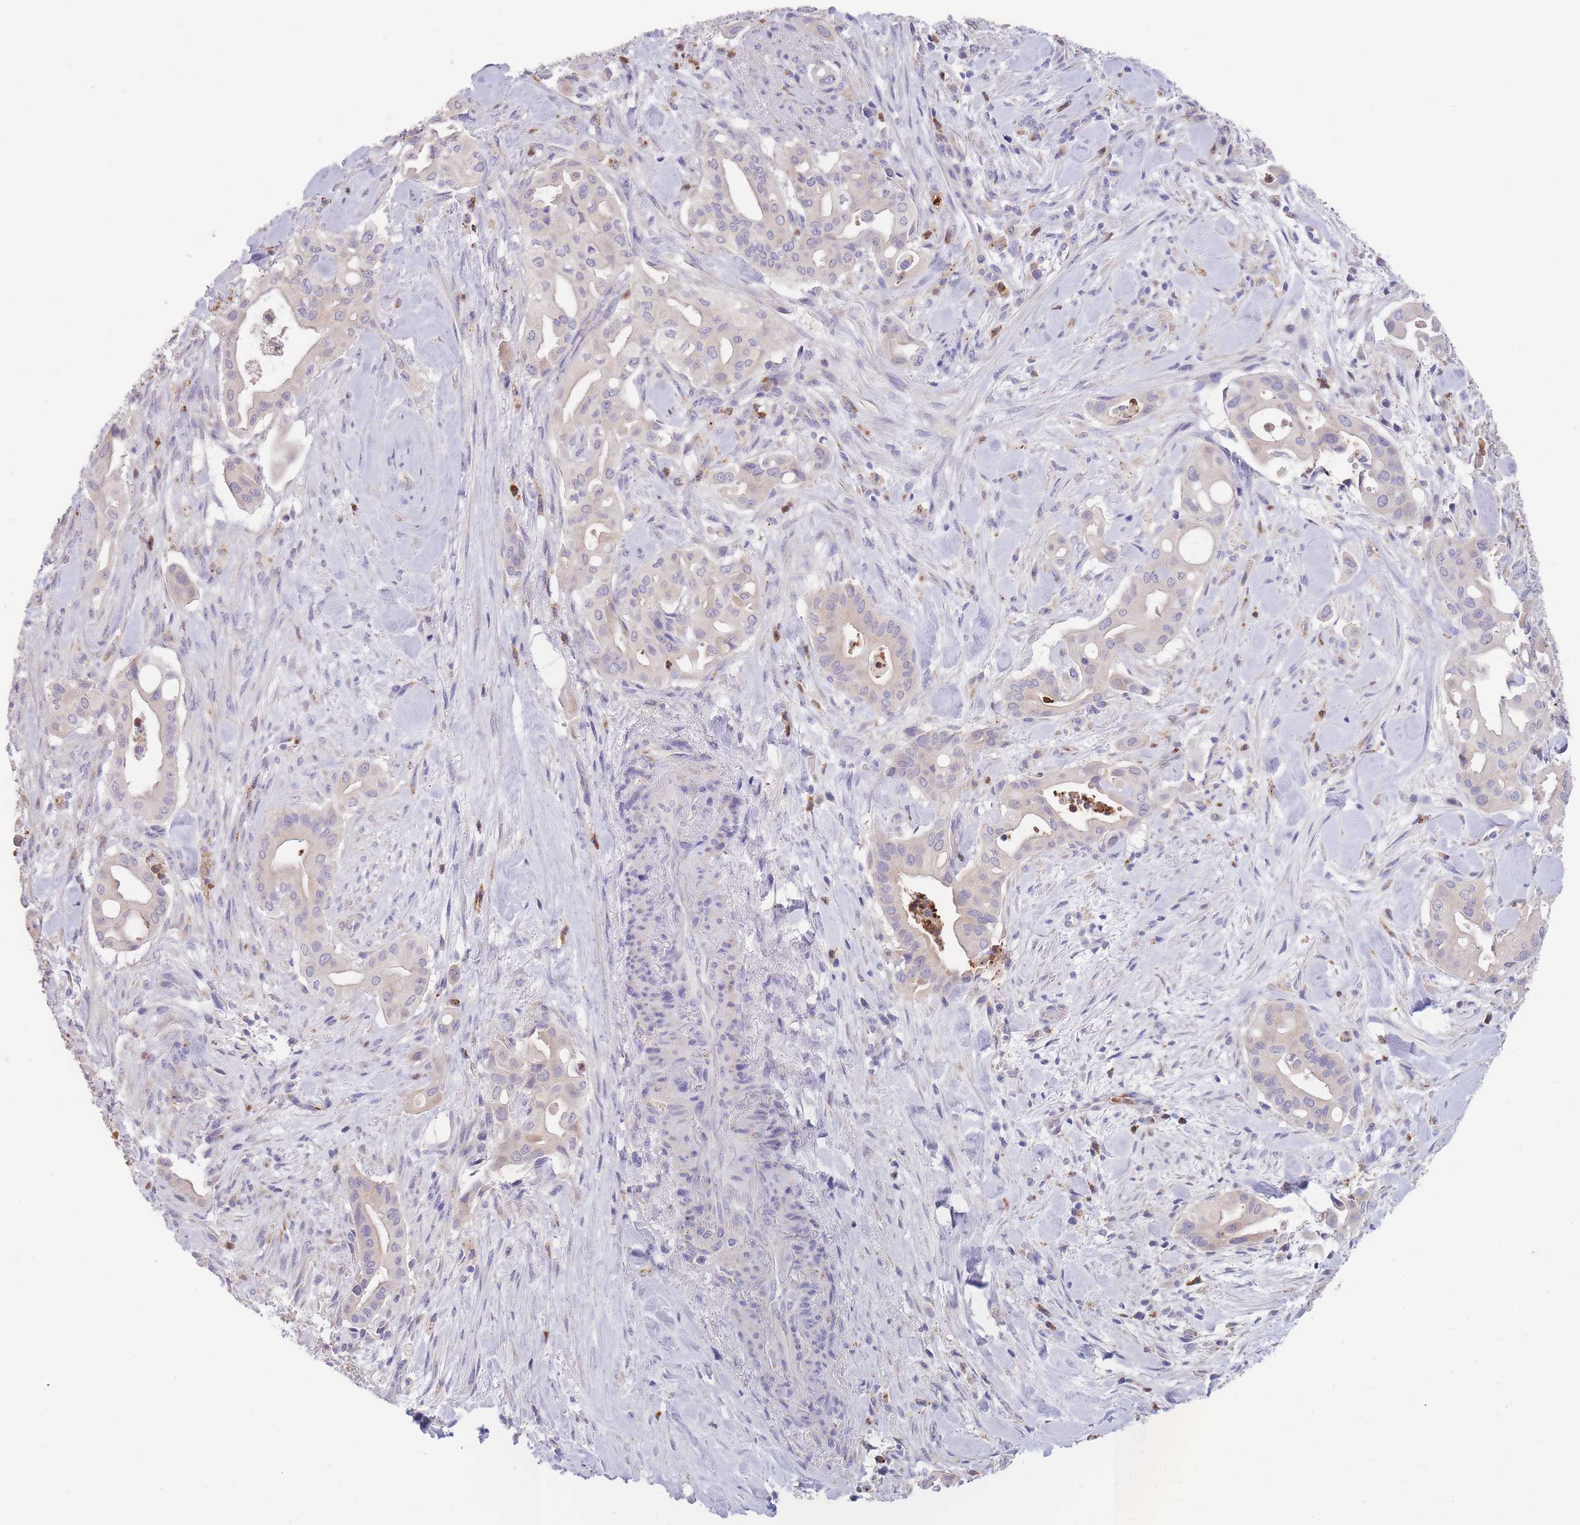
{"staining": {"intensity": "negative", "quantity": "none", "location": "none"}, "tissue": "liver cancer", "cell_type": "Tumor cells", "image_type": "cancer", "snomed": [{"axis": "morphology", "description": "Cholangiocarcinoma"}, {"axis": "topography", "description": "Liver"}], "caption": "This is a histopathology image of immunohistochemistry staining of cholangiocarcinoma (liver), which shows no positivity in tumor cells.", "gene": "CENPM", "patient": {"sex": "female", "age": 68}}